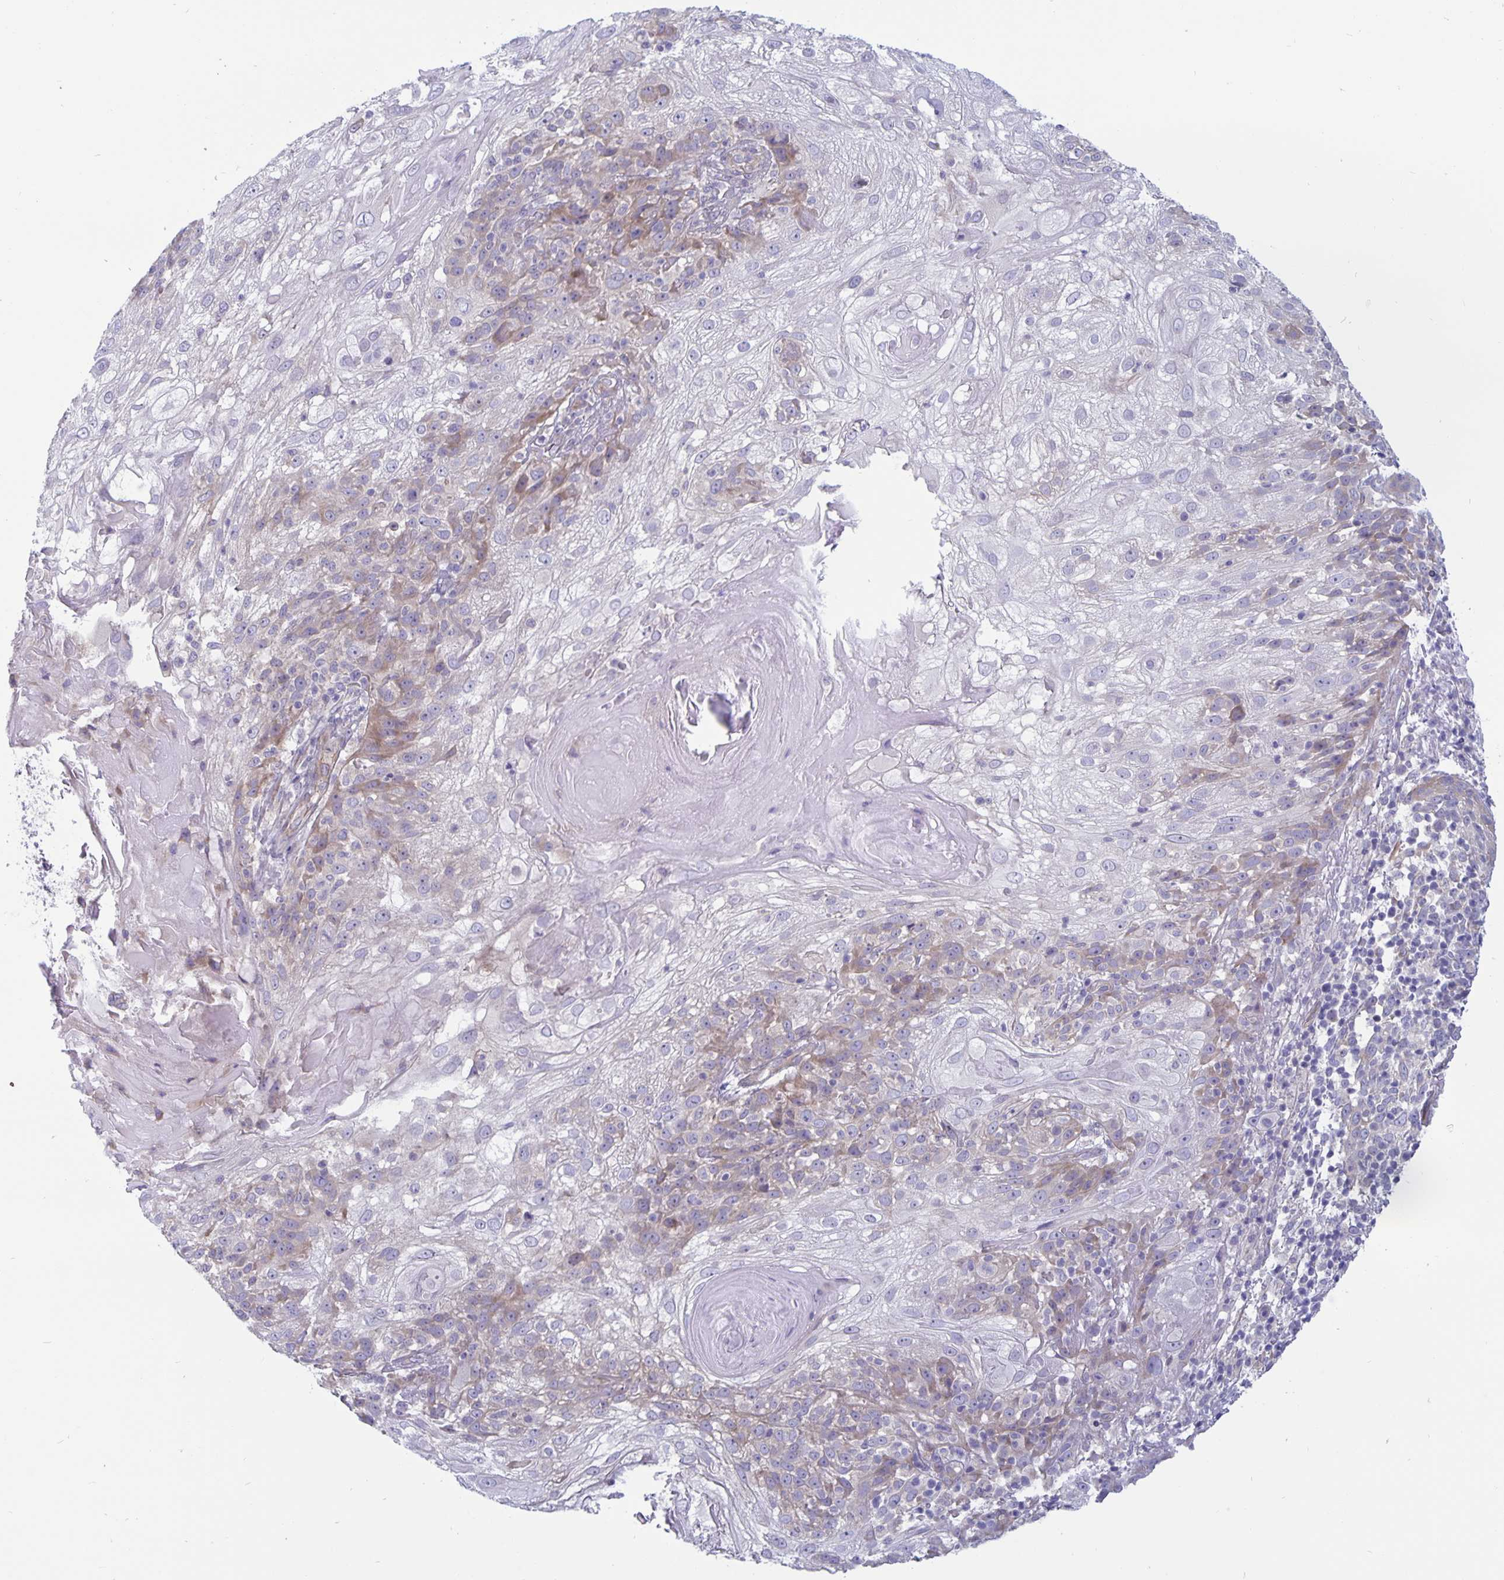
{"staining": {"intensity": "weak", "quantity": "<25%", "location": "cytoplasmic/membranous"}, "tissue": "skin cancer", "cell_type": "Tumor cells", "image_type": "cancer", "snomed": [{"axis": "morphology", "description": "Normal tissue, NOS"}, {"axis": "morphology", "description": "Squamous cell carcinoma, NOS"}, {"axis": "topography", "description": "Skin"}], "caption": "Tumor cells are negative for protein expression in human squamous cell carcinoma (skin). Brightfield microscopy of immunohistochemistry stained with DAB (brown) and hematoxylin (blue), captured at high magnification.", "gene": "PLCB3", "patient": {"sex": "female", "age": 83}}